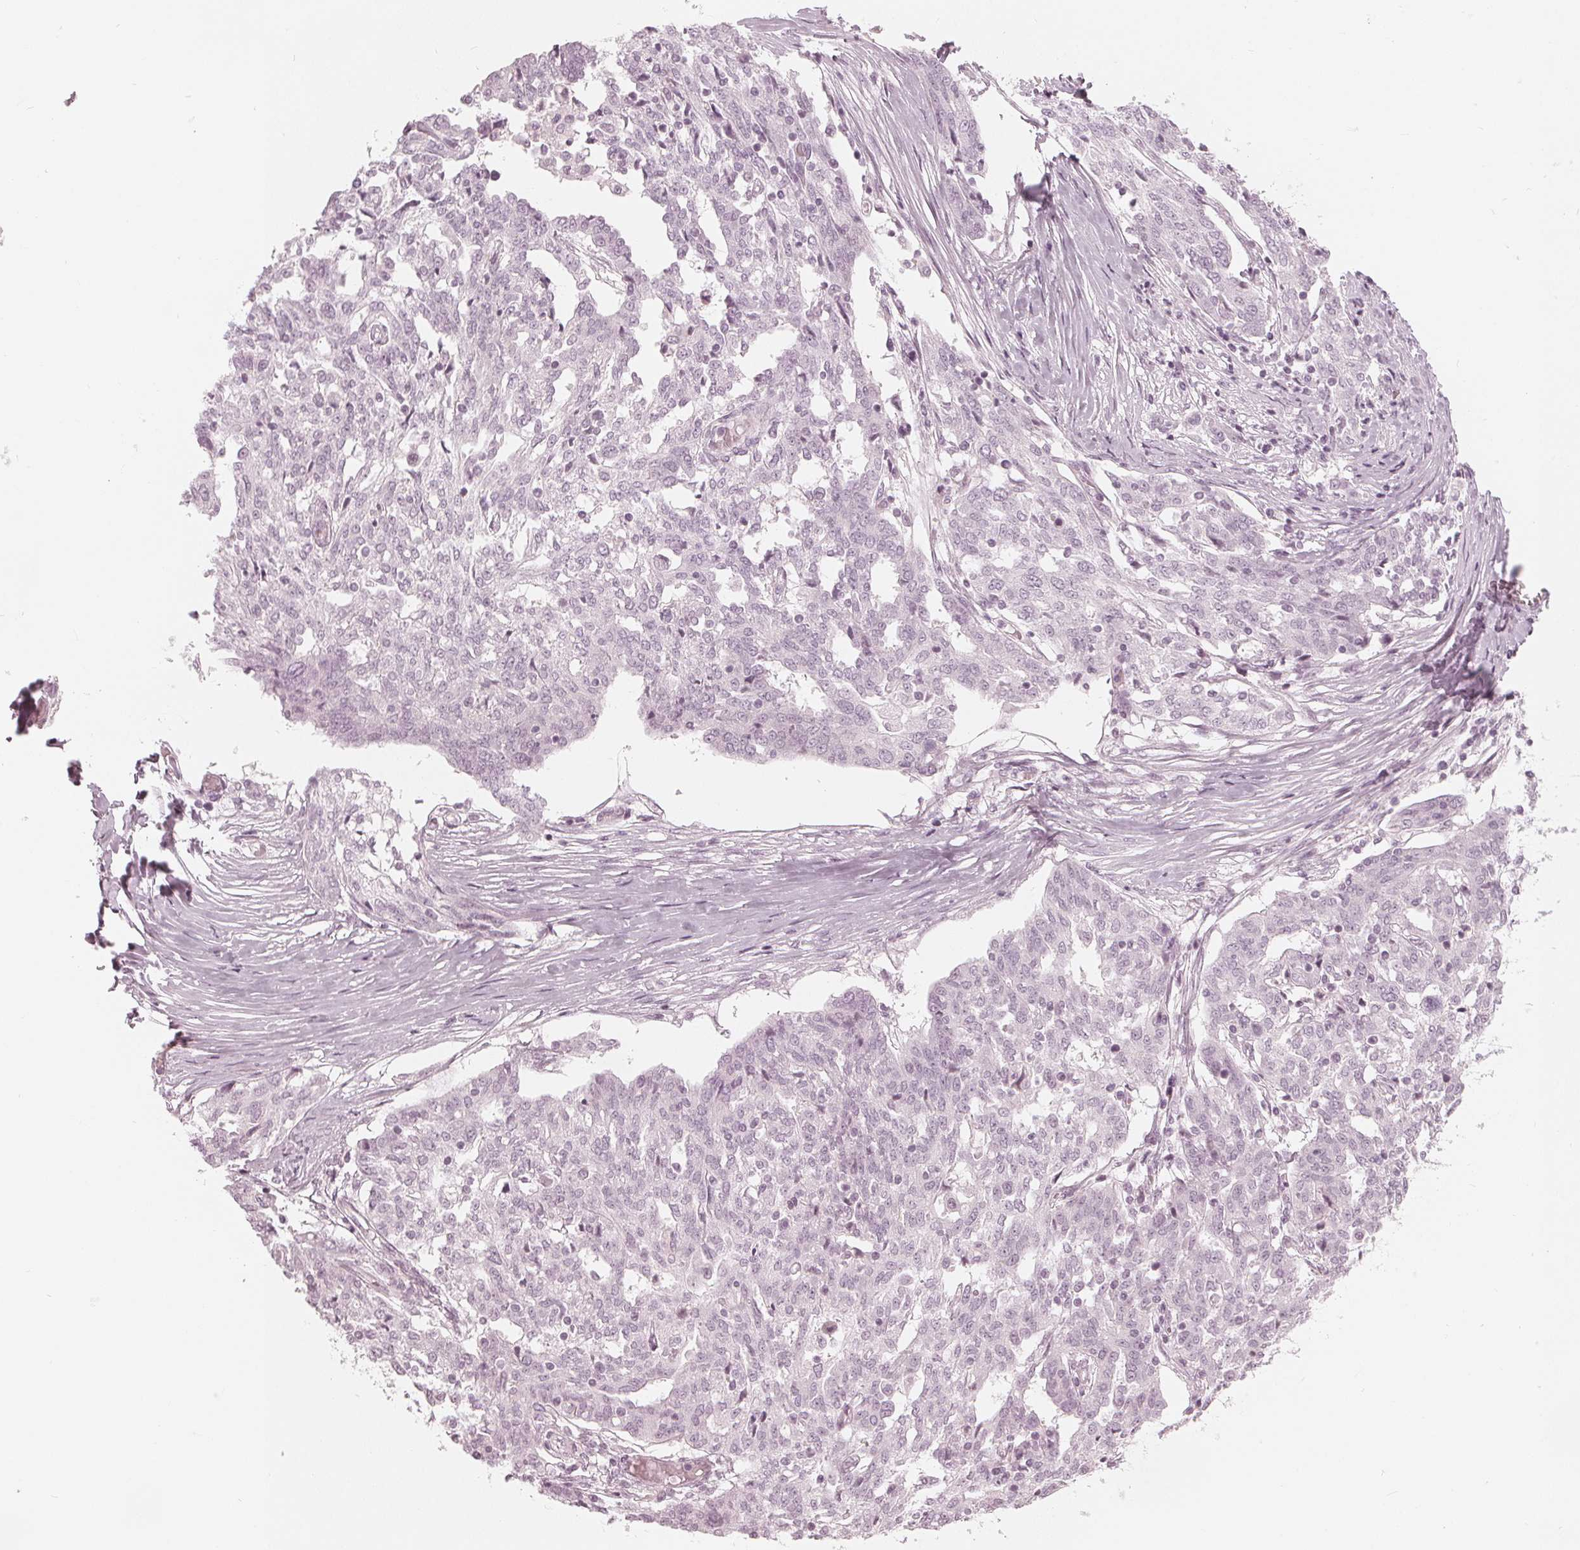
{"staining": {"intensity": "negative", "quantity": "none", "location": "none"}, "tissue": "ovarian cancer", "cell_type": "Tumor cells", "image_type": "cancer", "snomed": [{"axis": "morphology", "description": "Cystadenocarcinoma, serous, NOS"}, {"axis": "topography", "description": "Ovary"}], "caption": "Histopathology image shows no protein positivity in tumor cells of ovarian cancer (serous cystadenocarcinoma) tissue.", "gene": "PAEP", "patient": {"sex": "female", "age": 67}}